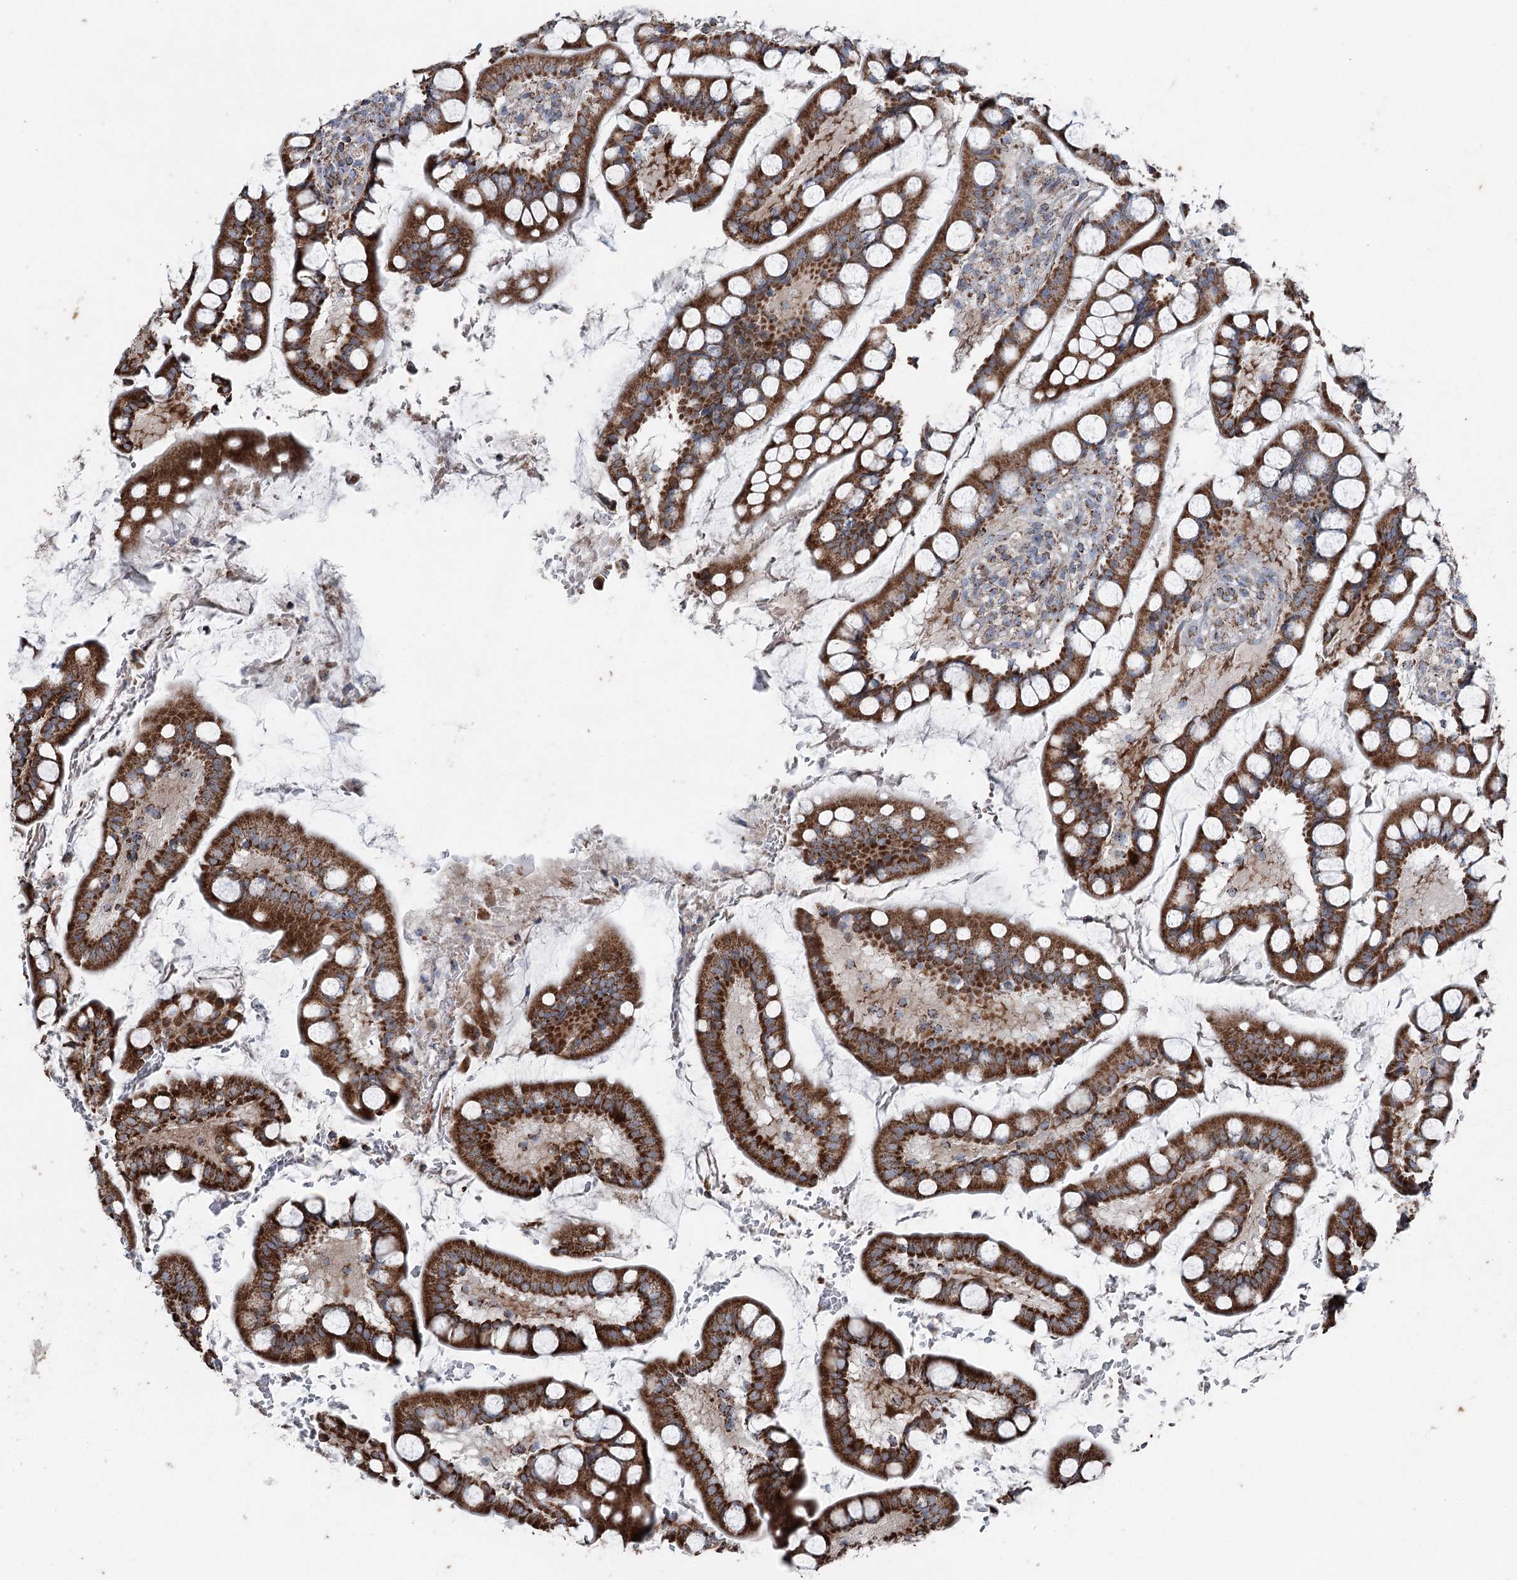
{"staining": {"intensity": "strong", "quantity": ">75%", "location": "cytoplasmic/membranous"}, "tissue": "small intestine", "cell_type": "Glandular cells", "image_type": "normal", "snomed": [{"axis": "morphology", "description": "Normal tissue, NOS"}, {"axis": "topography", "description": "Small intestine"}], "caption": "Benign small intestine exhibits strong cytoplasmic/membranous positivity in about >75% of glandular cells, visualized by immunohistochemistry.", "gene": "UCN3", "patient": {"sex": "male", "age": 52}}